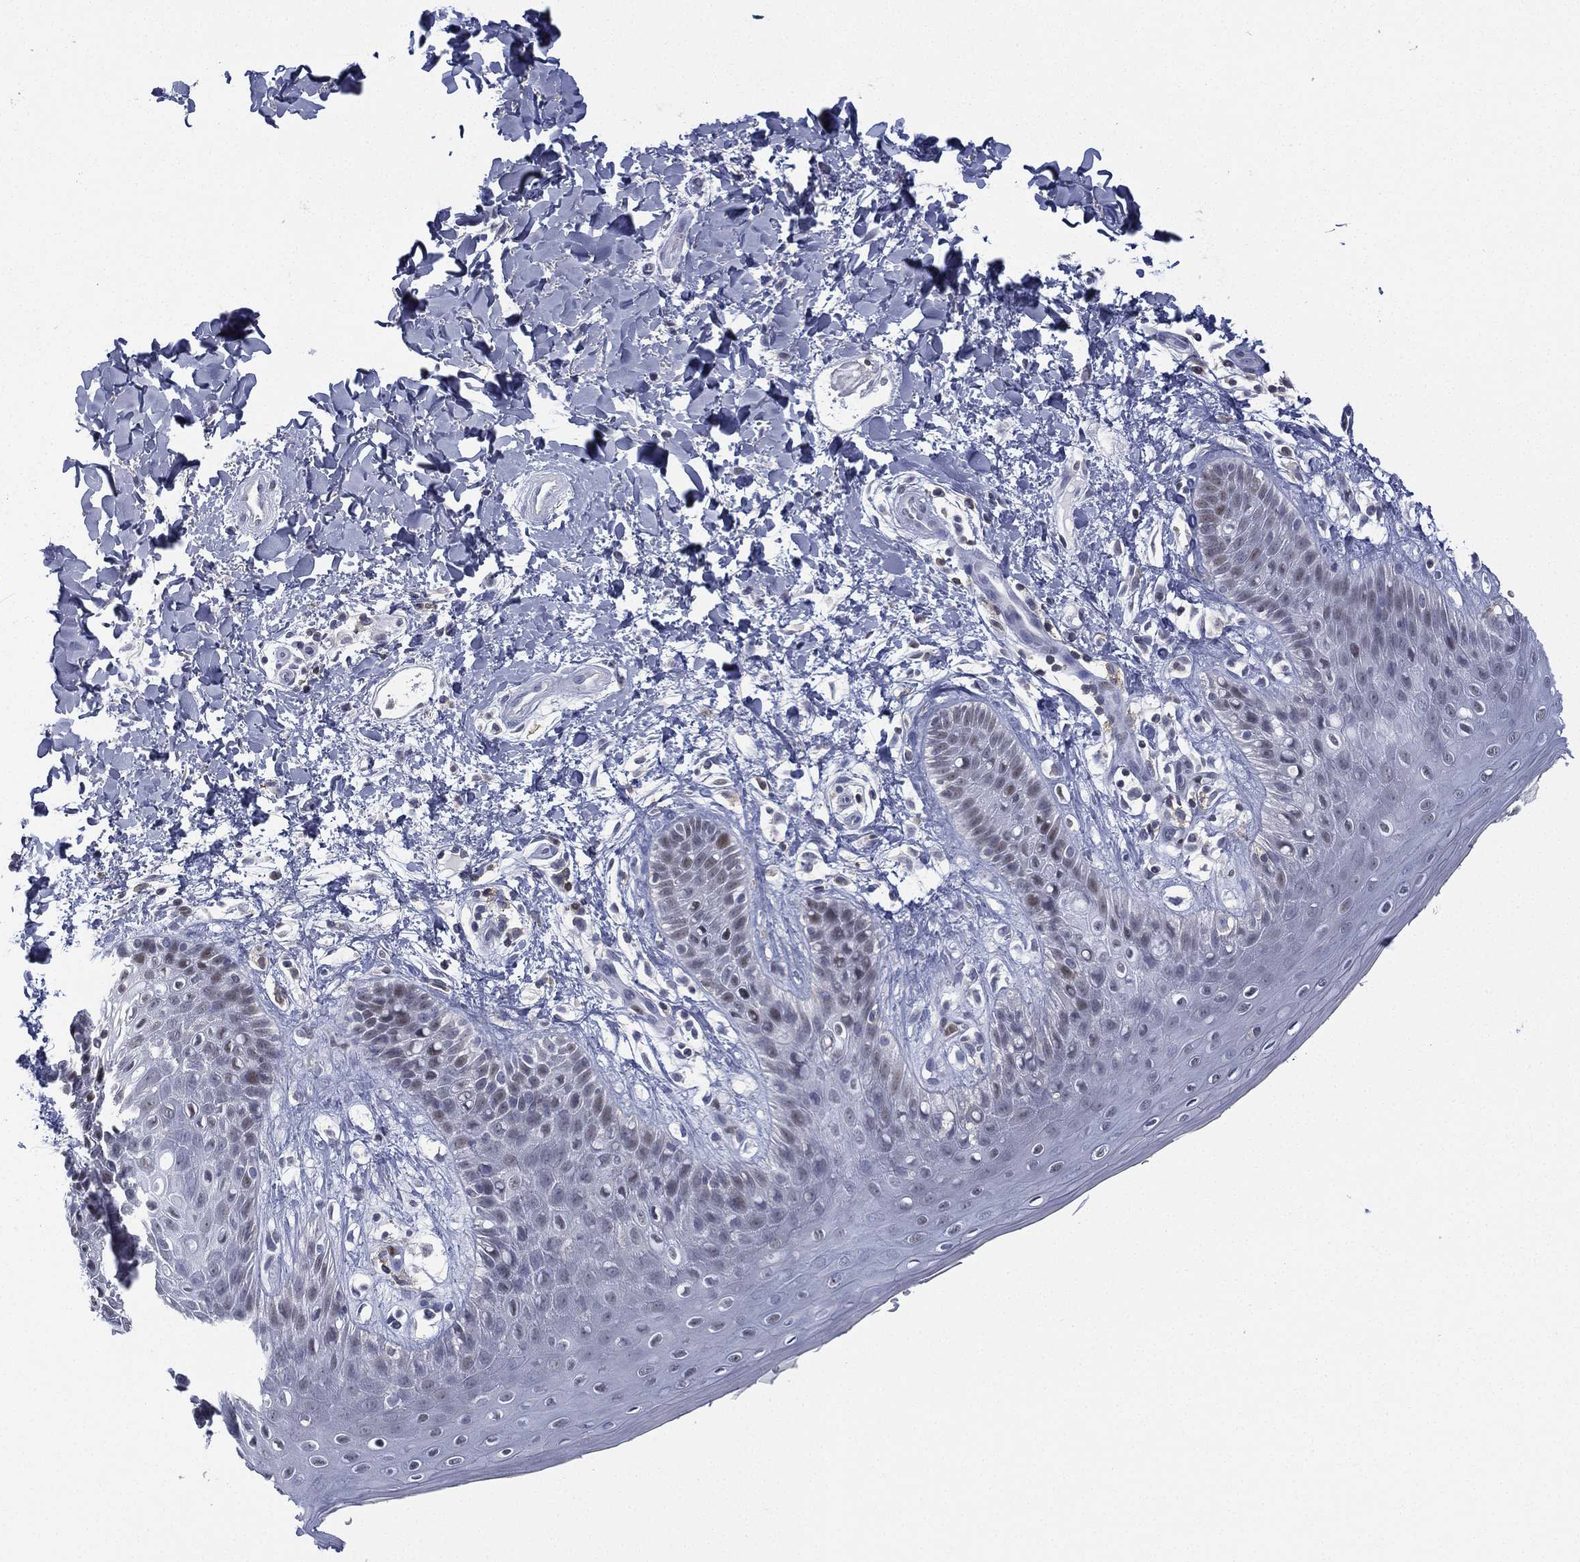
{"staining": {"intensity": "negative", "quantity": "none", "location": "none"}, "tissue": "skin", "cell_type": "Epidermal cells", "image_type": "normal", "snomed": [{"axis": "morphology", "description": "Normal tissue, NOS"}, {"axis": "topography", "description": "Anal"}], "caption": "Immunohistochemical staining of unremarkable human skin exhibits no significant expression in epidermal cells.", "gene": "ZNF711", "patient": {"sex": "male", "age": 36}}